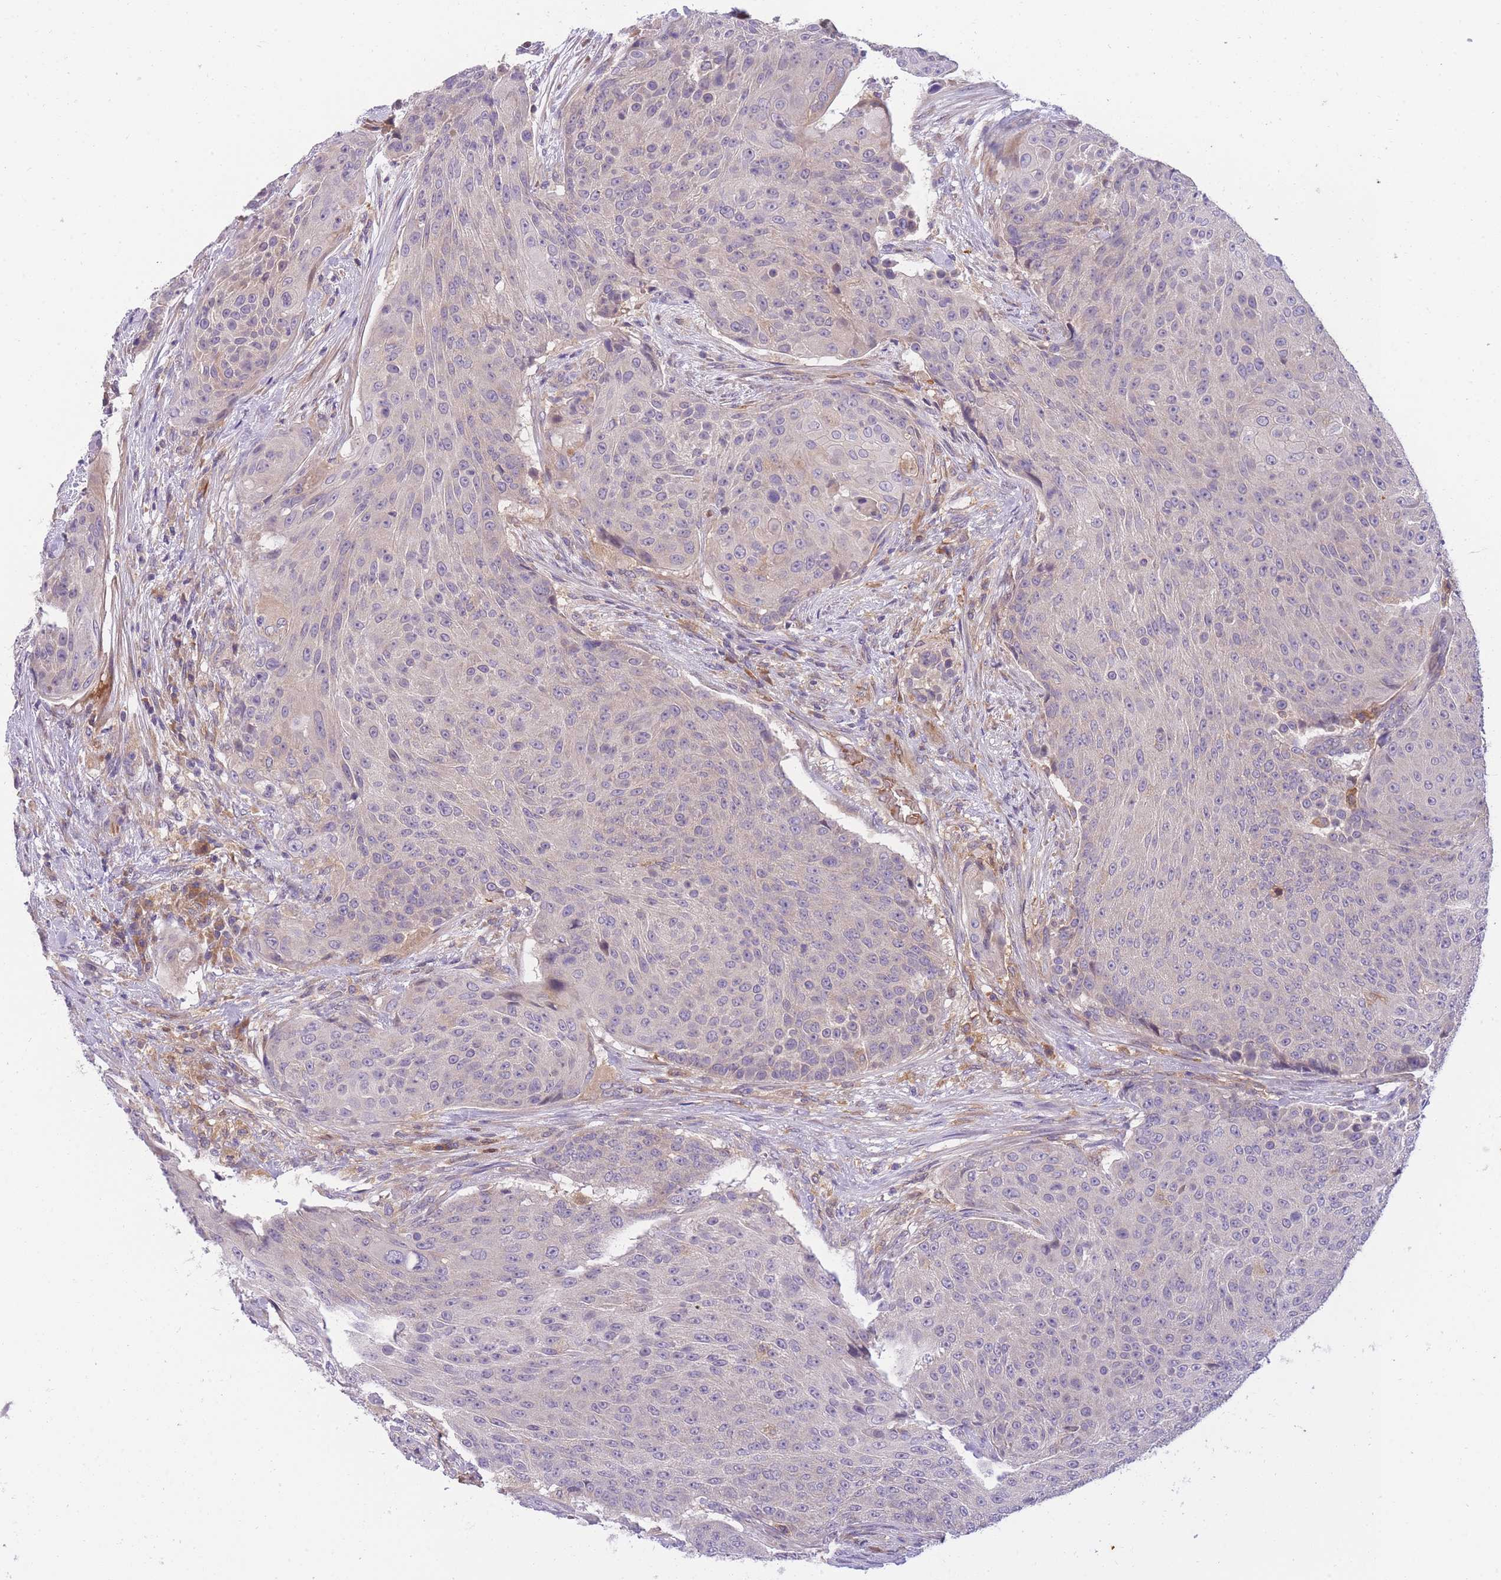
{"staining": {"intensity": "negative", "quantity": "none", "location": "none"}, "tissue": "urothelial cancer", "cell_type": "Tumor cells", "image_type": "cancer", "snomed": [{"axis": "morphology", "description": "Urothelial carcinoma, High grade"}, {"axis": "topography", "description": "Urinary bladder"}], "caption": "This is a micrograph of immunohistochemistry (IHC) staining of urothelial carcinoma (high-grade), which shows no staining in tumor cells.", "gene": "CRYGN", "patient": {"sex": "female", "age": 63}}